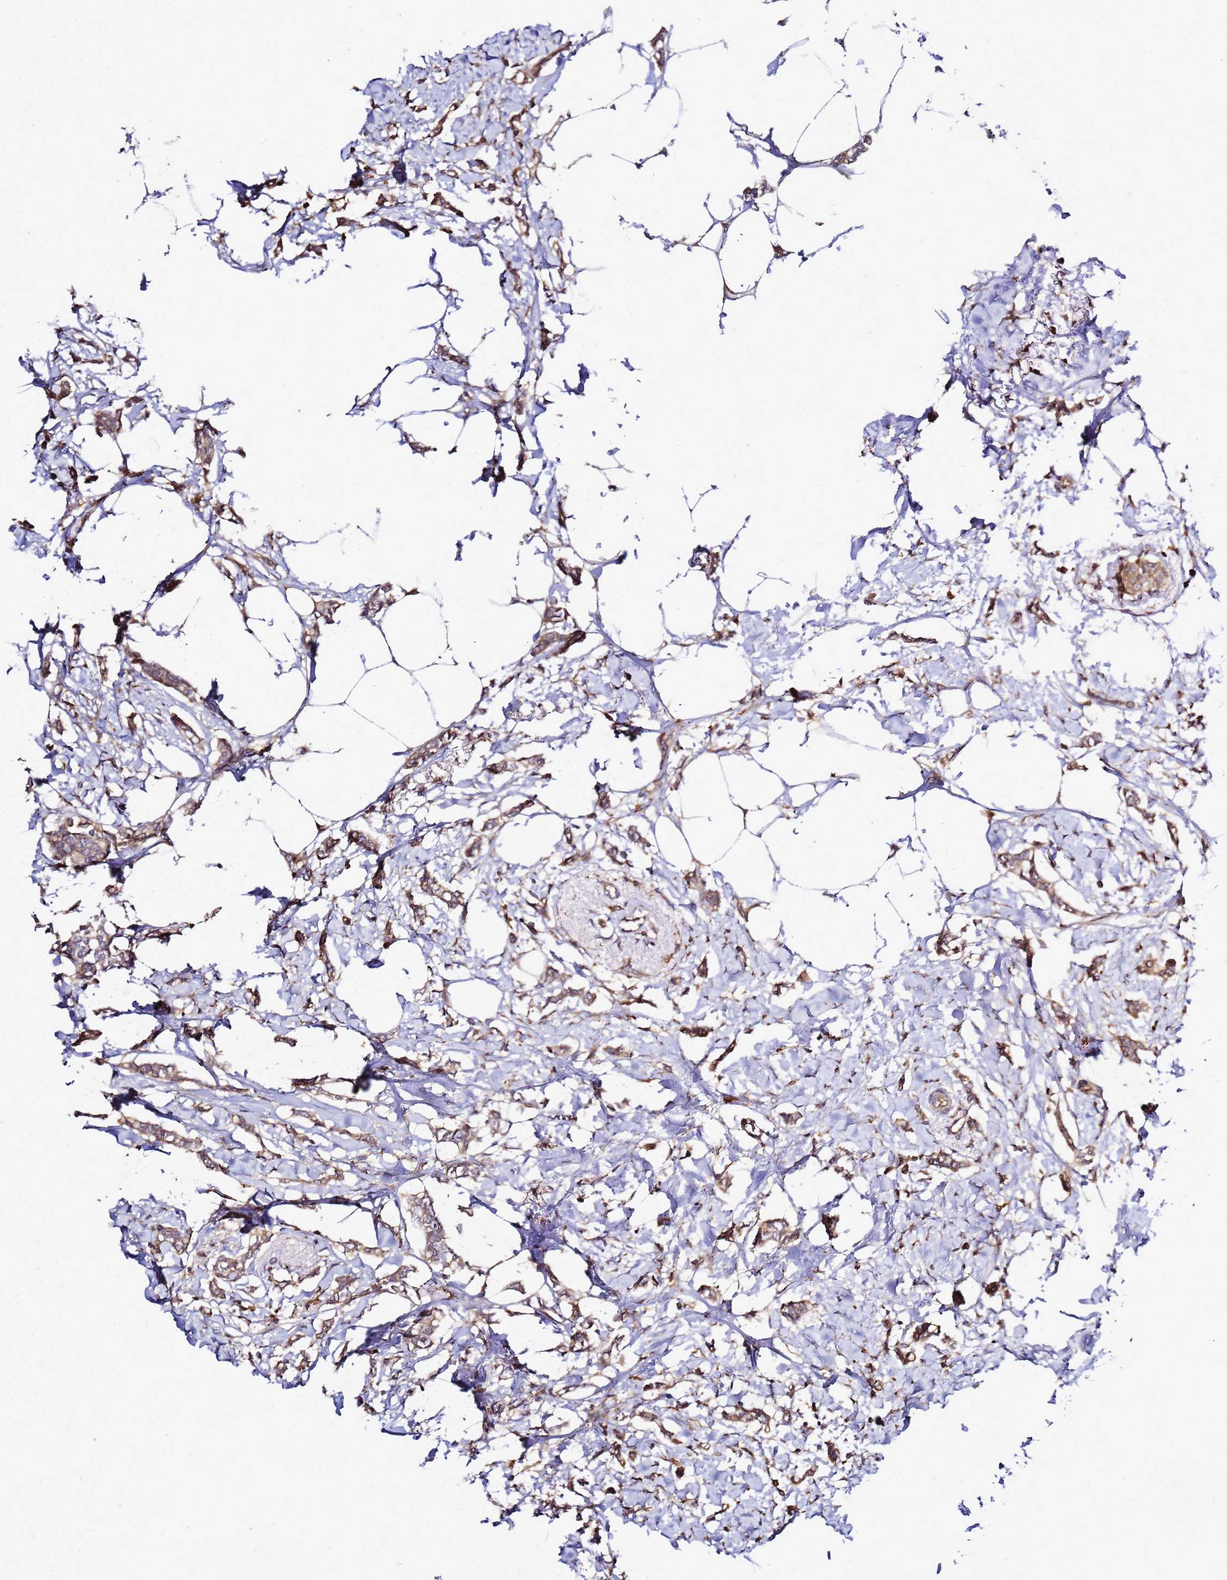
{"staining": {"intensity": "moderate", "quantity": ">75%", "location": "cytoplasmic/membranous"}, "tissue": "breast cancer", "cell_type": "Tumor cells", "image_type": "cancer", "snomed": [{"axis": "morphology", "description": "Duct carcinoma"}, {"axis": "topography", "description": "Breast"}], "caption": "Immunohistochemical staining of human breast intraductal carcinoma exhibits medium levels of moderate cytoplasmic/membranous protein positivity in approximately >75% of tumor cells. The staining was performed using DAB (3,3'-diaminobenzidine), with brown indicating positive protein expression. Nuclei are stained blue with hematoxylin.", "gene": "ADPGK", "patient": {"sex": "female", "age": 41}}